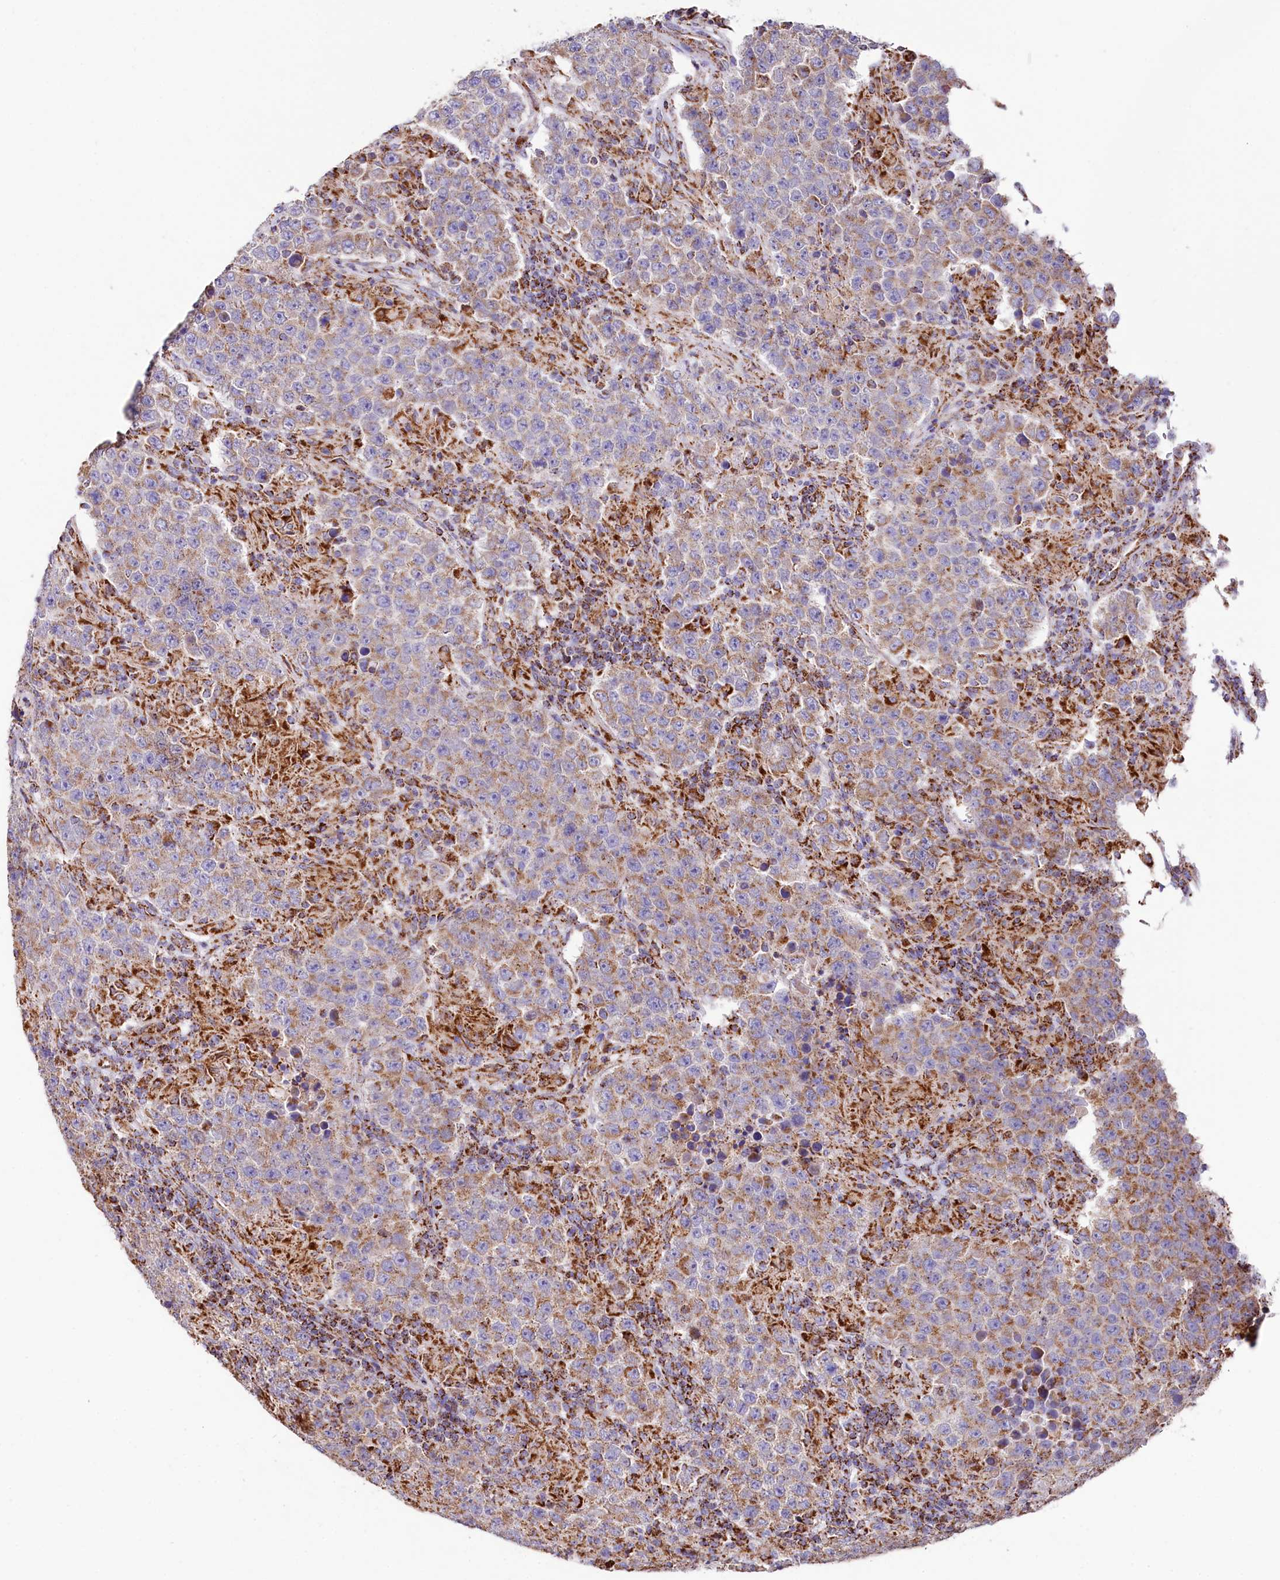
{"staining": {"intensity": "moderate", "quantity": ">75%", "location": "cytoplasmic/membranous"}, "tissue": "testis cancer", "cell_type": "Tumor cells", "image_type": "cancer", "snomed": [{"axis": "morphology", "description": "Normal tissue, NOS"}, {"axis": "morphology", "description": "Urothelial carcinoma, High grade"}, {"axis": "morphology", "description": "Seminoma, NOS"}, {"axis": "morphology", "description": "Carcinoma, Embryonal, NOS"}, {"axis": "topography", "description": "Urinary bladder"}, {"axis": "topography", "description": "Testis"}], "caption": "Testis seminoma stained with immunohistochemistry (IHC) reveals moderate cytoplasmic/membranous expression in approximately >75% of tumor cells.", "gene": "APLP2", "patient": {"sex": "male", "age": 41}}